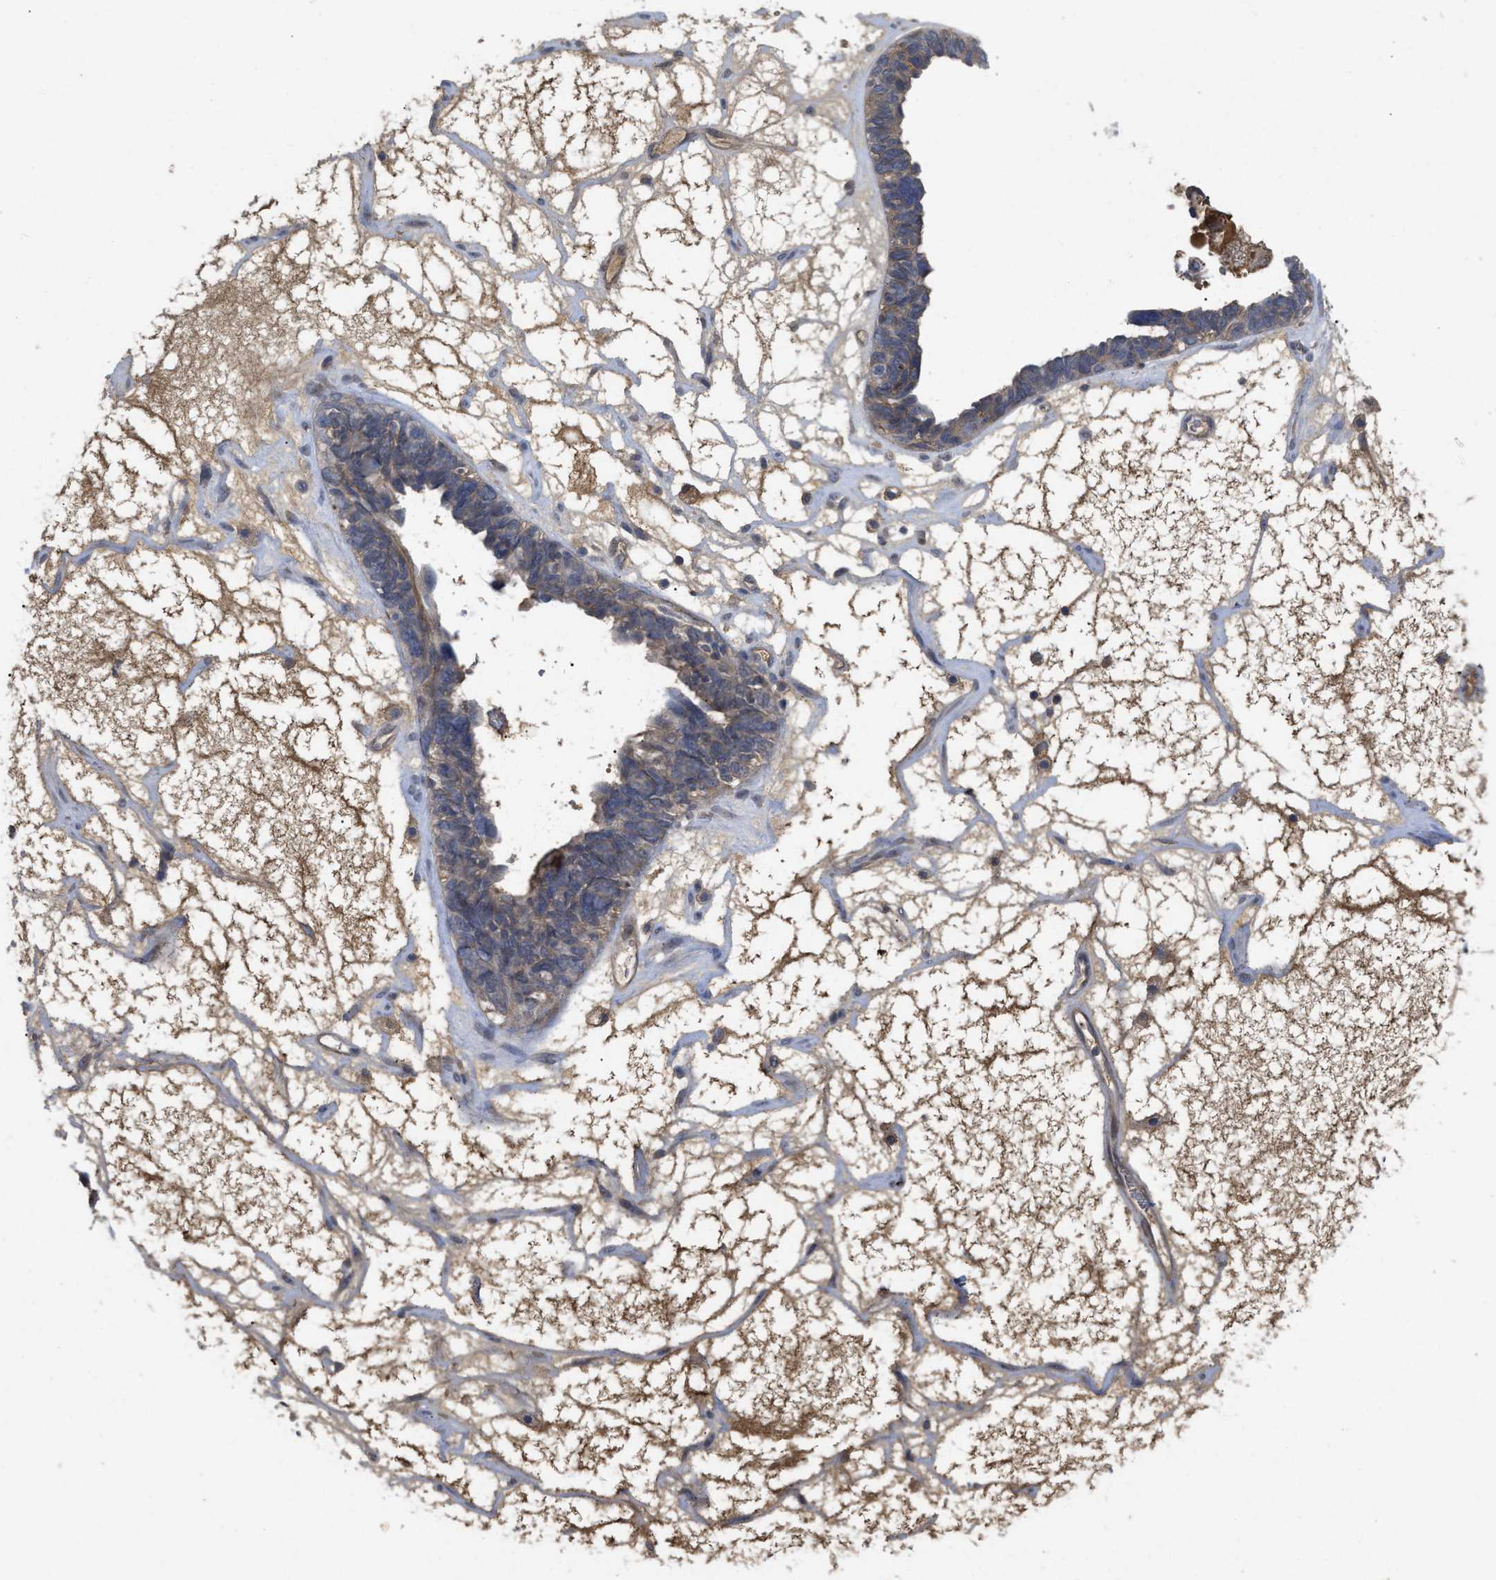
{"staining": {"intensity": "weak", "quantity": "25%-75%", "location": "cytoplasmic/membranous"}, "tissue": "ovarian cancer", "cell_type": "Tumor cells", "image_type": "cancer", "snomed": [{"axis": "morphology", "description": "Cystadenocarcinoma, serous, NOS"}, {"axis": "topography", "description": "Ovary"}], "caption": "This histopathology image demonstrates serous cystadenocarcinoma (ovarian) stained with immunohistochemistry (IHC) to label a protein in brown. The cytoplasmic/membranous of tumor cells show weak positivity for the protein. Nuclei are counter-stained blue.", "gene": "ST6GALNAC6", "patient": {"sex": "female", "age": 79}}